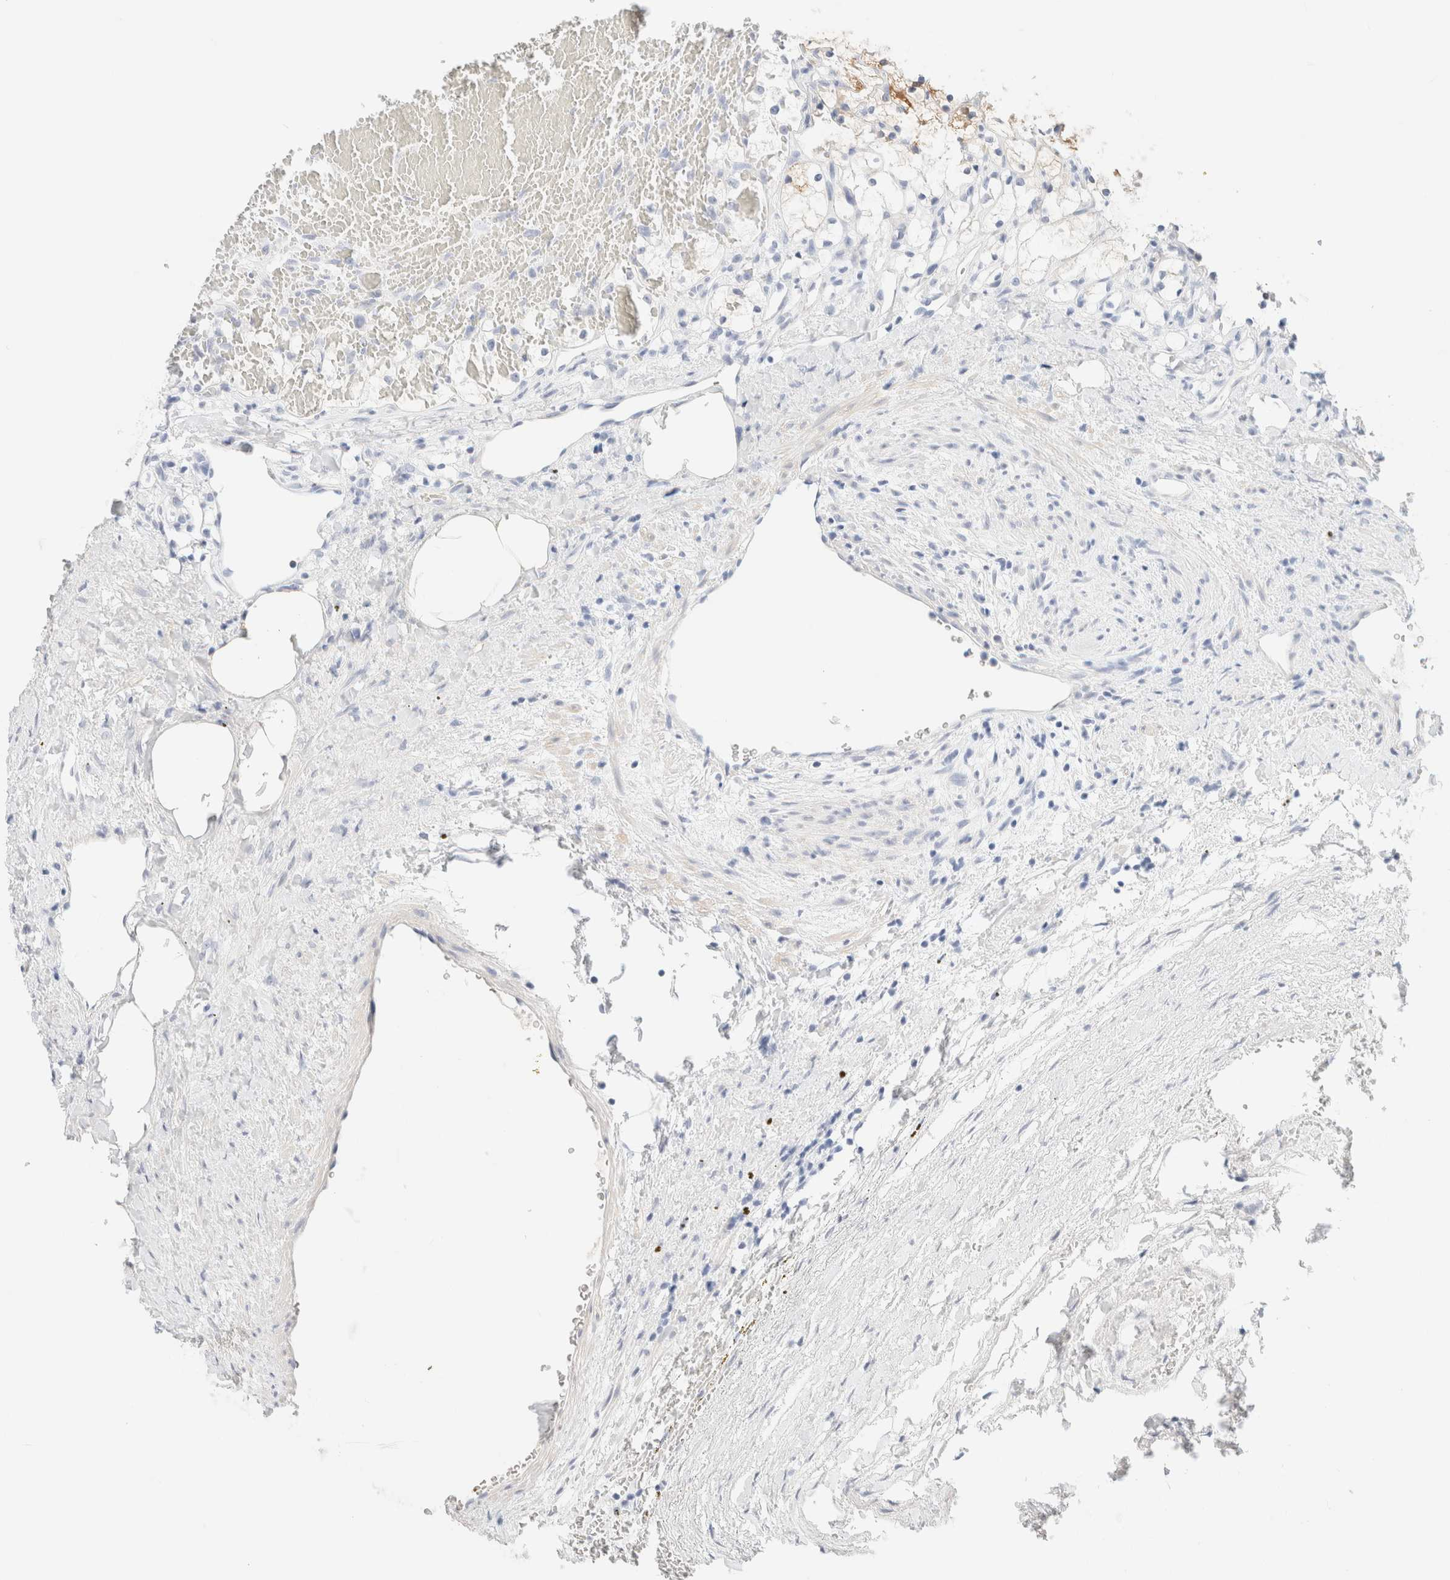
{"staining": {"intensity": "moderate", "quantity": "25%-75%", "location": "cytoplasmic/membranous"}, "tissue": "renal cancer", "cell_type": "Tumor cells", "image_type": "cancer", "snomed": [{"axis": "morphology", "description": "Adenocarcinoma, NOS"}, {"axis": "topography", "description": "Kidney"}], "caption": "IHC (DAB (3,3'-diaminobenzidine)) staining of human adenocarcinoma (renal) displays moderate cytoplasmic/membranous protein positivity in about 25%-75% of tumor cells.", "gene": "DPYS", "patient": {"sex": "female", "age": 69}}